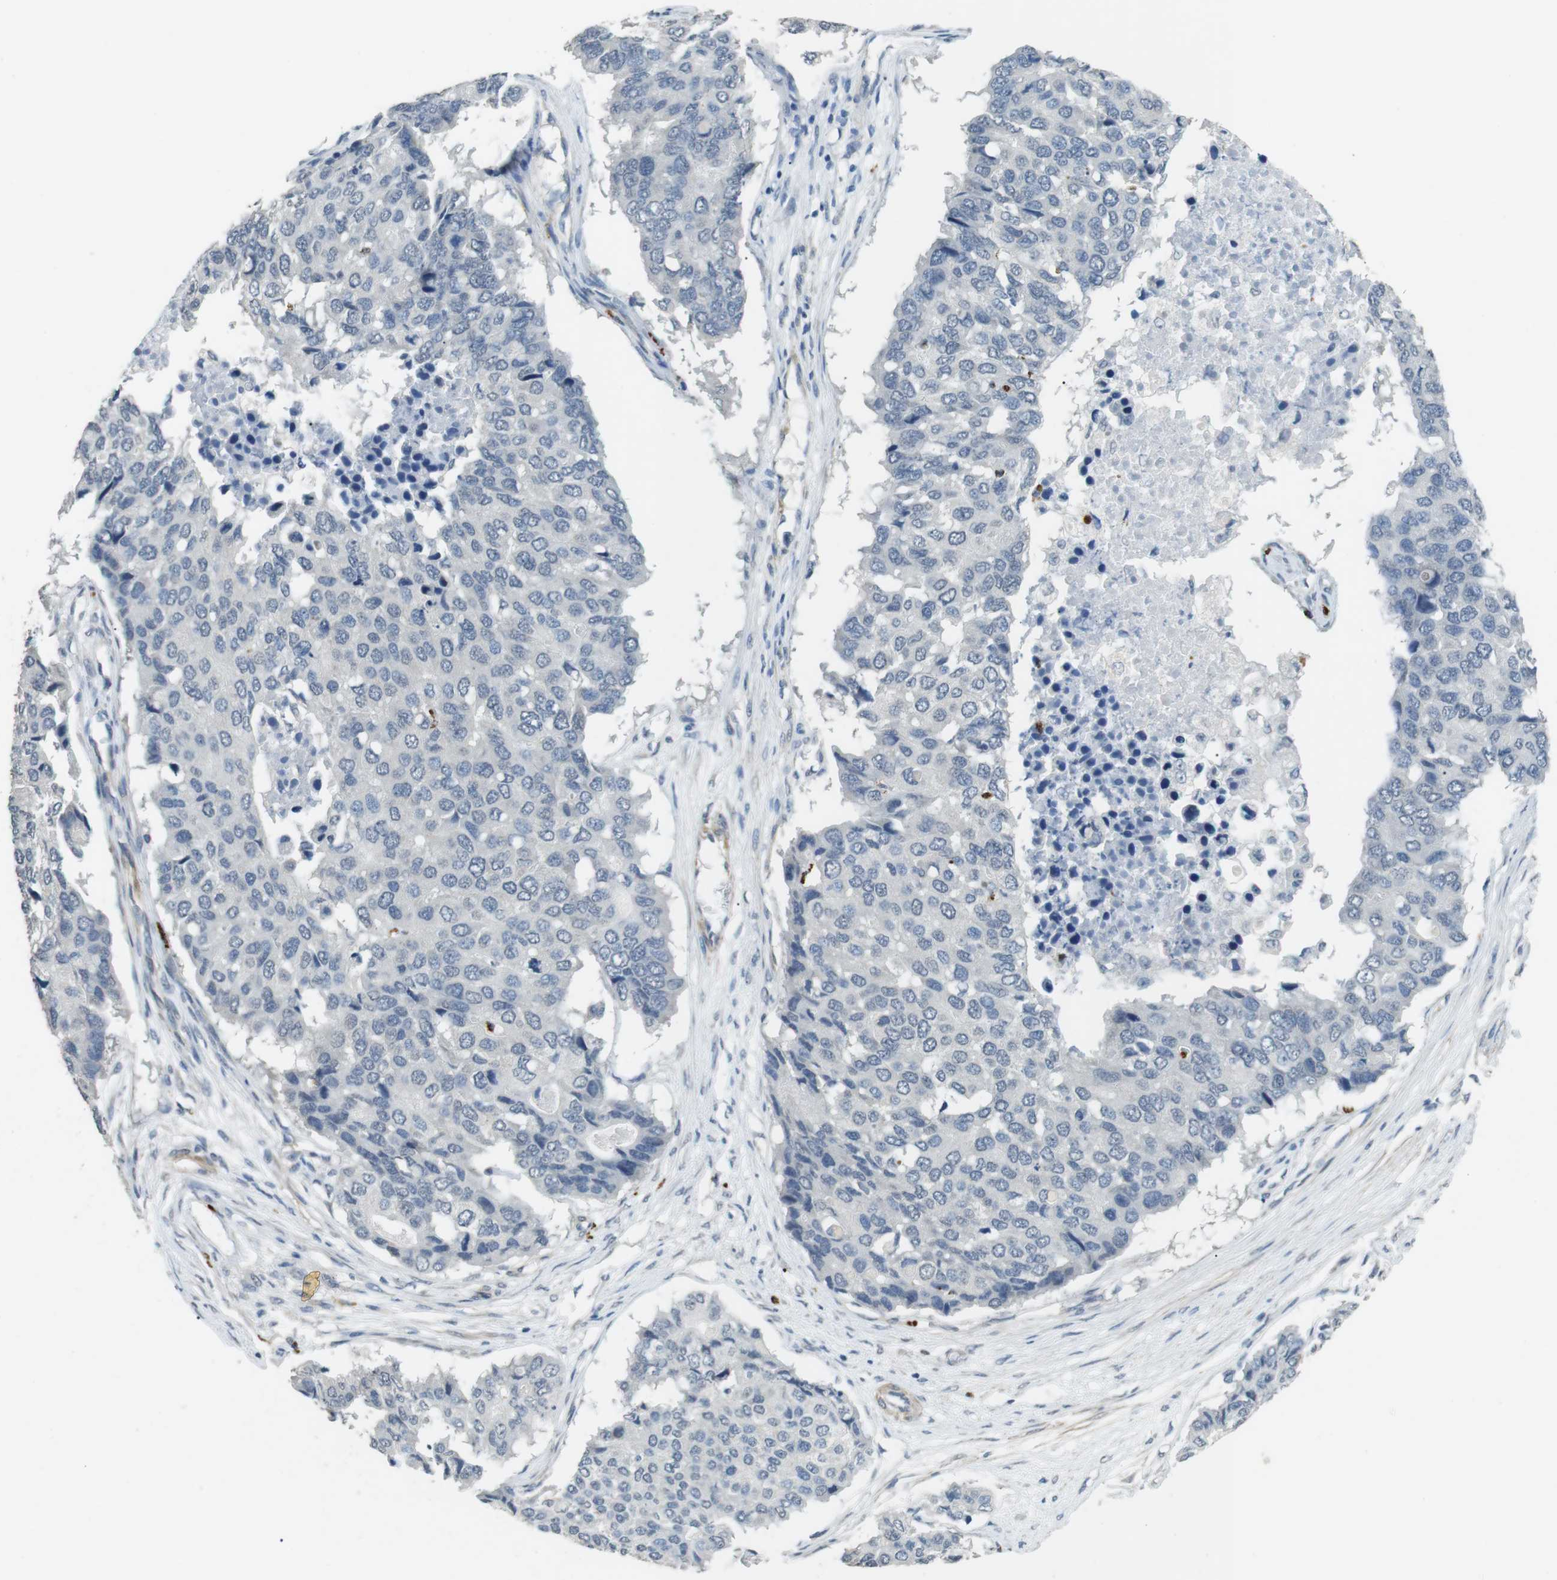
{"staining": {"intensity": "negative", "quantity": "none", "location": "none"}, "tissue": "pancreatic cancer", "cell_type": "Tumor cells", "image_type": "cancer", "snomed": [{"axis": "morphology", "description": "Adenocarcinoma, NOS"}, {"axis": "topography", "description": "Pancreas"}], "caption": "There is no significant staining in tumor cells of pancreatic adenocarcinoma. (DAB (3,3'-diaminobenzidine) IHC, high magnification).", "gene": "GZMM", "patient": {"sex": "male", "age": 50}}